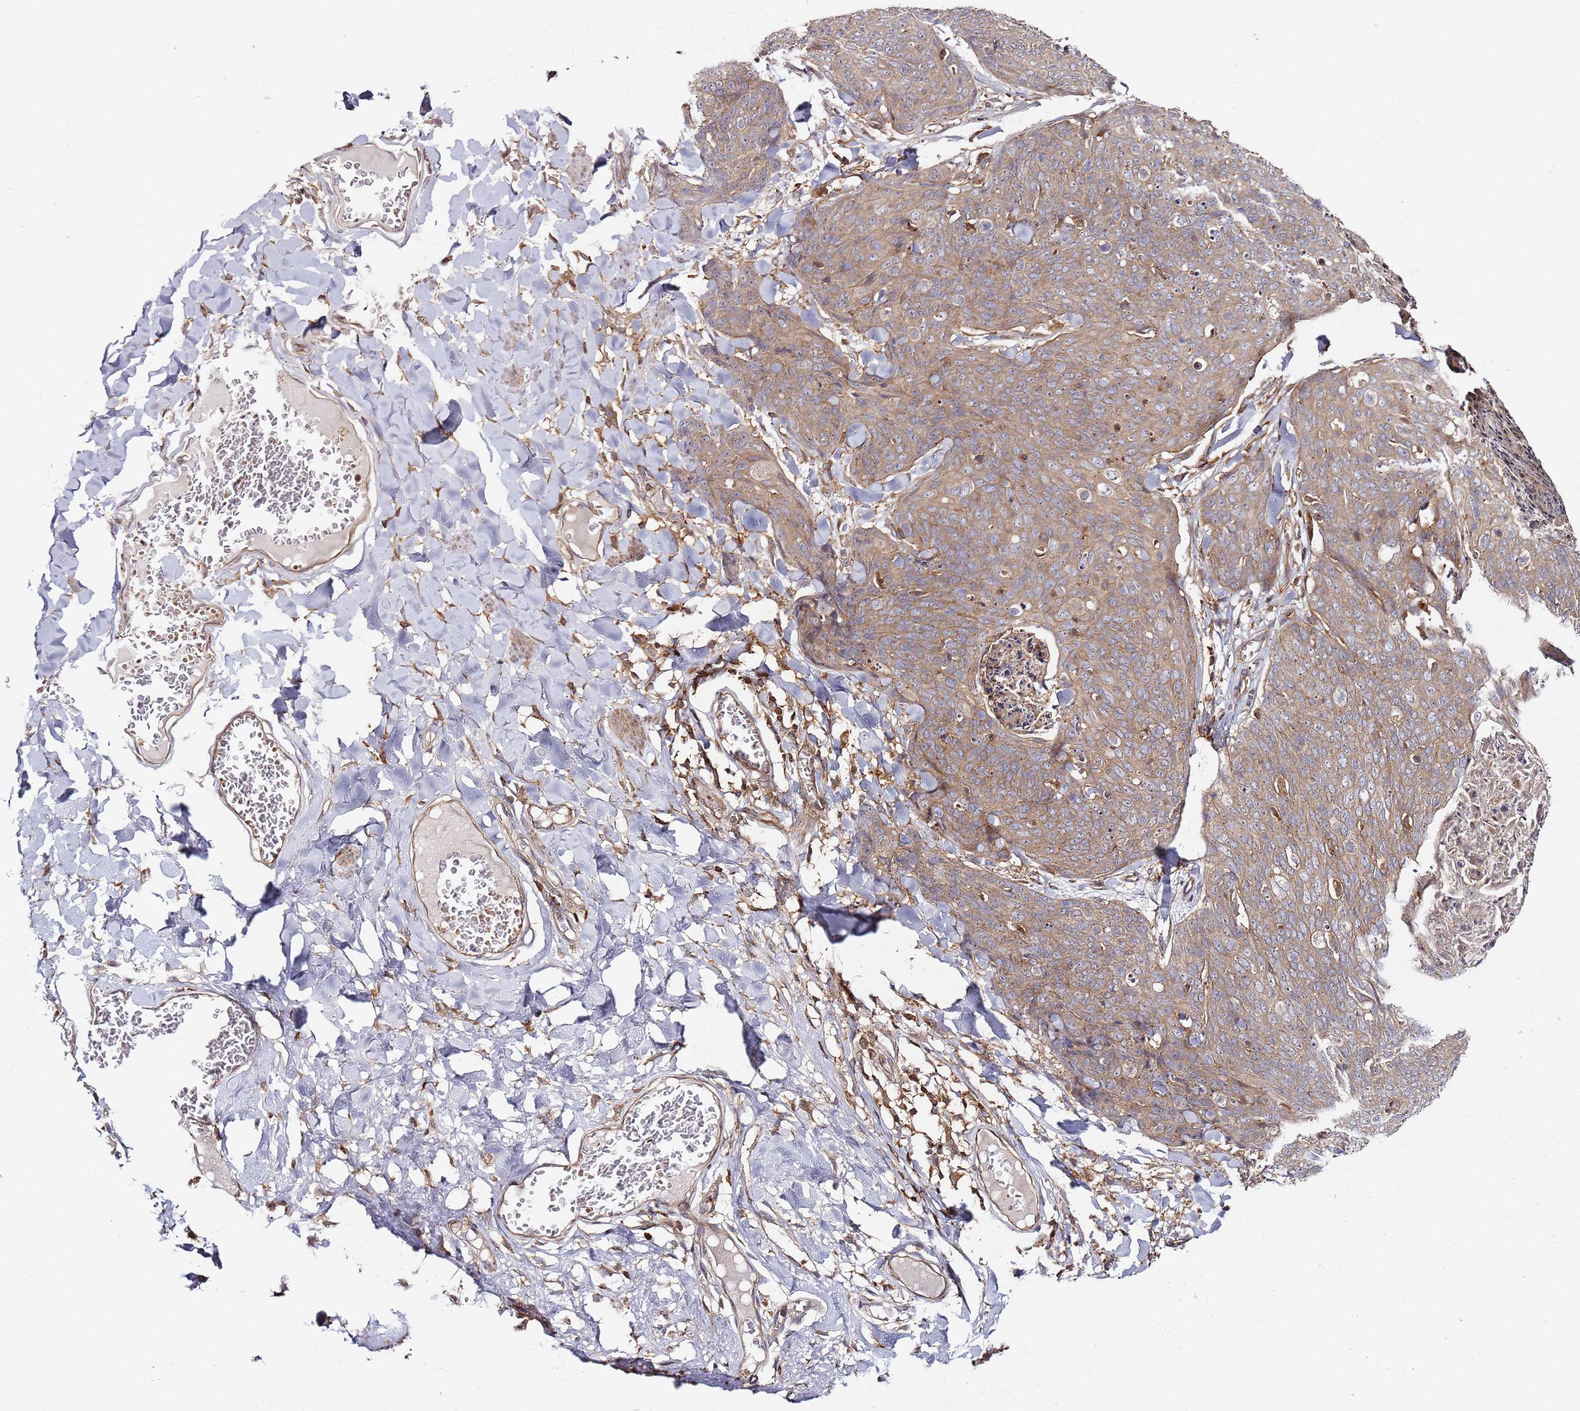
{"staining": {"intensity": "moderate", "quantity": ">75%", "location": "cytoplasmic/membranous"}, "tissue": "skin cancer", "cell_type": "Tumor cells", "image_type": "cancer", "snomed": [{"axis": "morphology", "description": "Squamous cell carcinoma, NOS"}, {"axis": "topography", "description": "Skin"}, {"axis": "topography", "description": "Vulva"}], "caption": "Squamous cell carcinoma (skin) tissue exhibits moderate cytoplasmic/membranous positivity in about >75% of tumor cells (Stains: DAB in brown, nuclei in blue, Microscopy: brightfield microscopy at high magnification).", "gene": "PRMT7", "patient": {"sex": "female", "age": 85}}